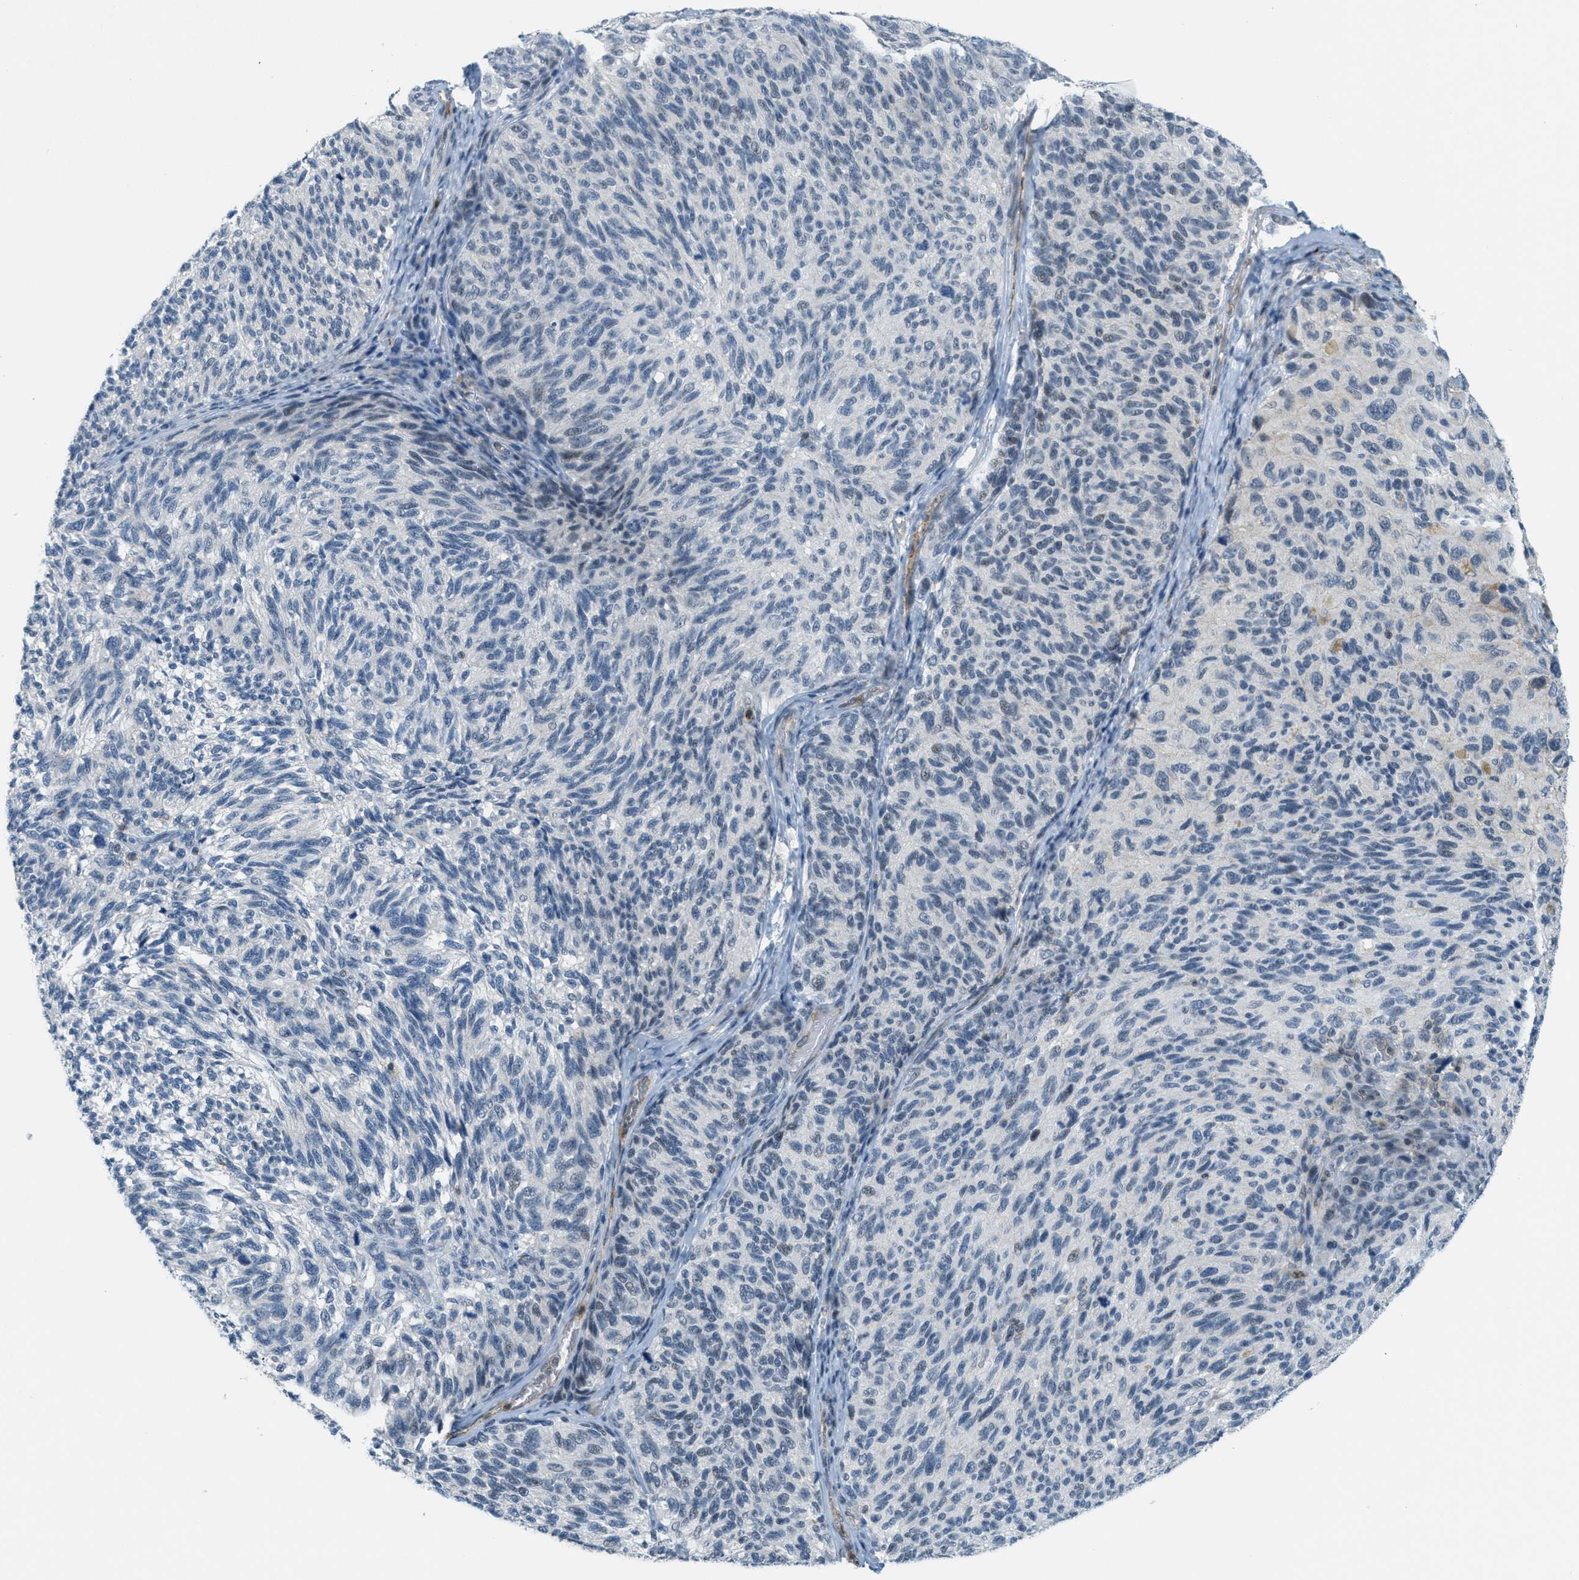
{"staining": {"intensity": "negative", "quantity": "none", "location": "none"}, "tissue": "melanoma", "cell_type": "Tumor cells", "image_type": "cancer", "snomed": [{"axis": "morphology", "description": "Malignant melanoma, NOS"}, {"axis": "topography", "description": "Skin"}], "caption": "This photomicrograph is of melanoma stained with IHC to label a protein in brown with the nuclei are counter-stained blue. There is no staining in tumor cells.", "gene": "FYN", "patient": {"sex": "female", "age": 73}}